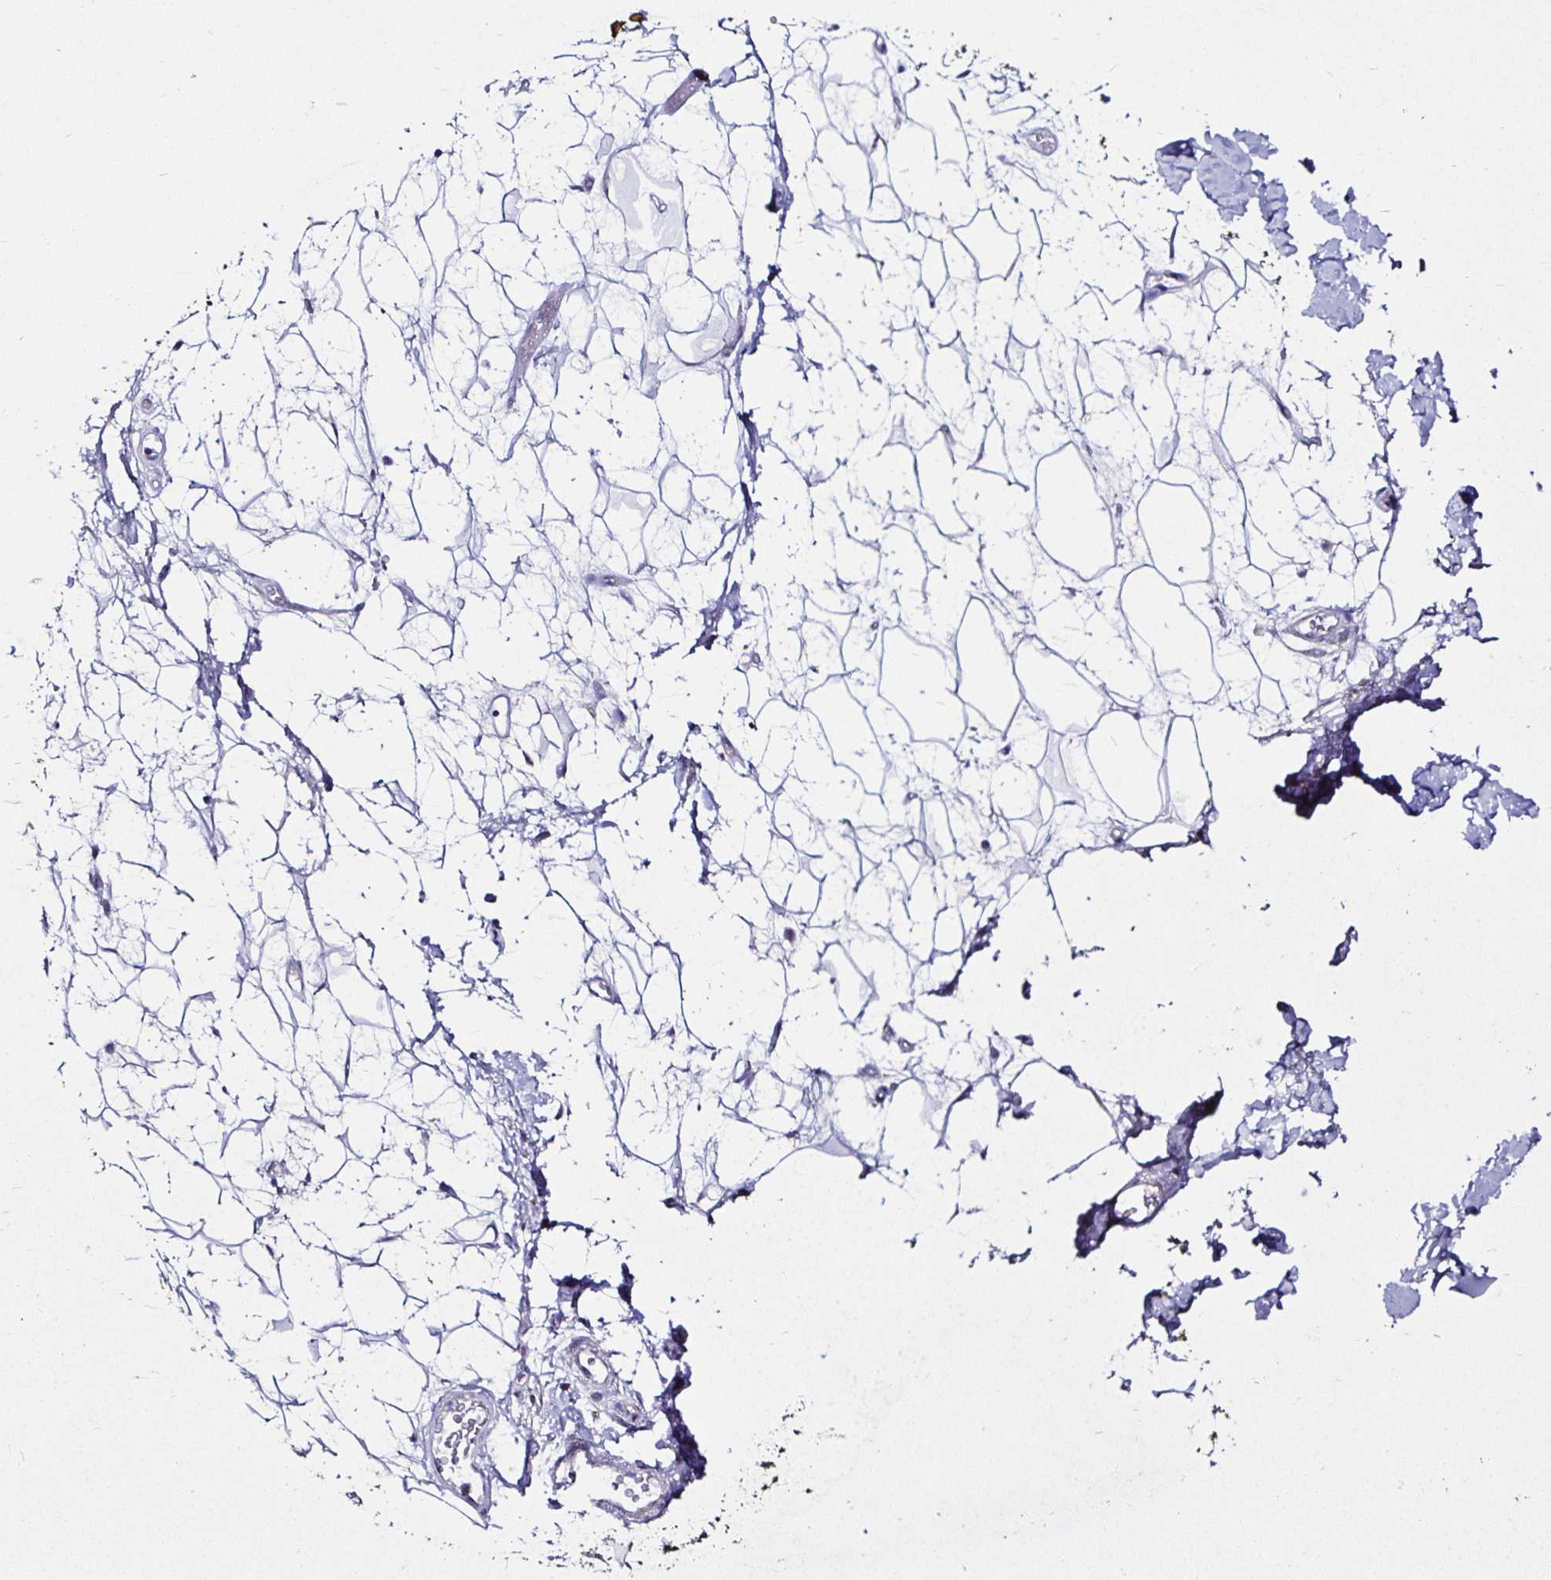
{"staining": {"intensity": "negative", "quantity": "none", "location": "none"}, "tissue": "adipose tissue", "cell_type": "Adipocytes", "image_type": "normal", "snomed": [{"axis": "morphology", "description": "Normal tissue, NOS"}, {"axis": "topography", "description": "Anal"}, {"axis": "topography", "description": "Peripheral nerve tissue"}], "caption": "This is an immunohistochemistry image of benign human adipose tissue. There is no positivity in adipocytes.", "gene": "PGAM2", "patient": {"sex": "male", "age": 78}}